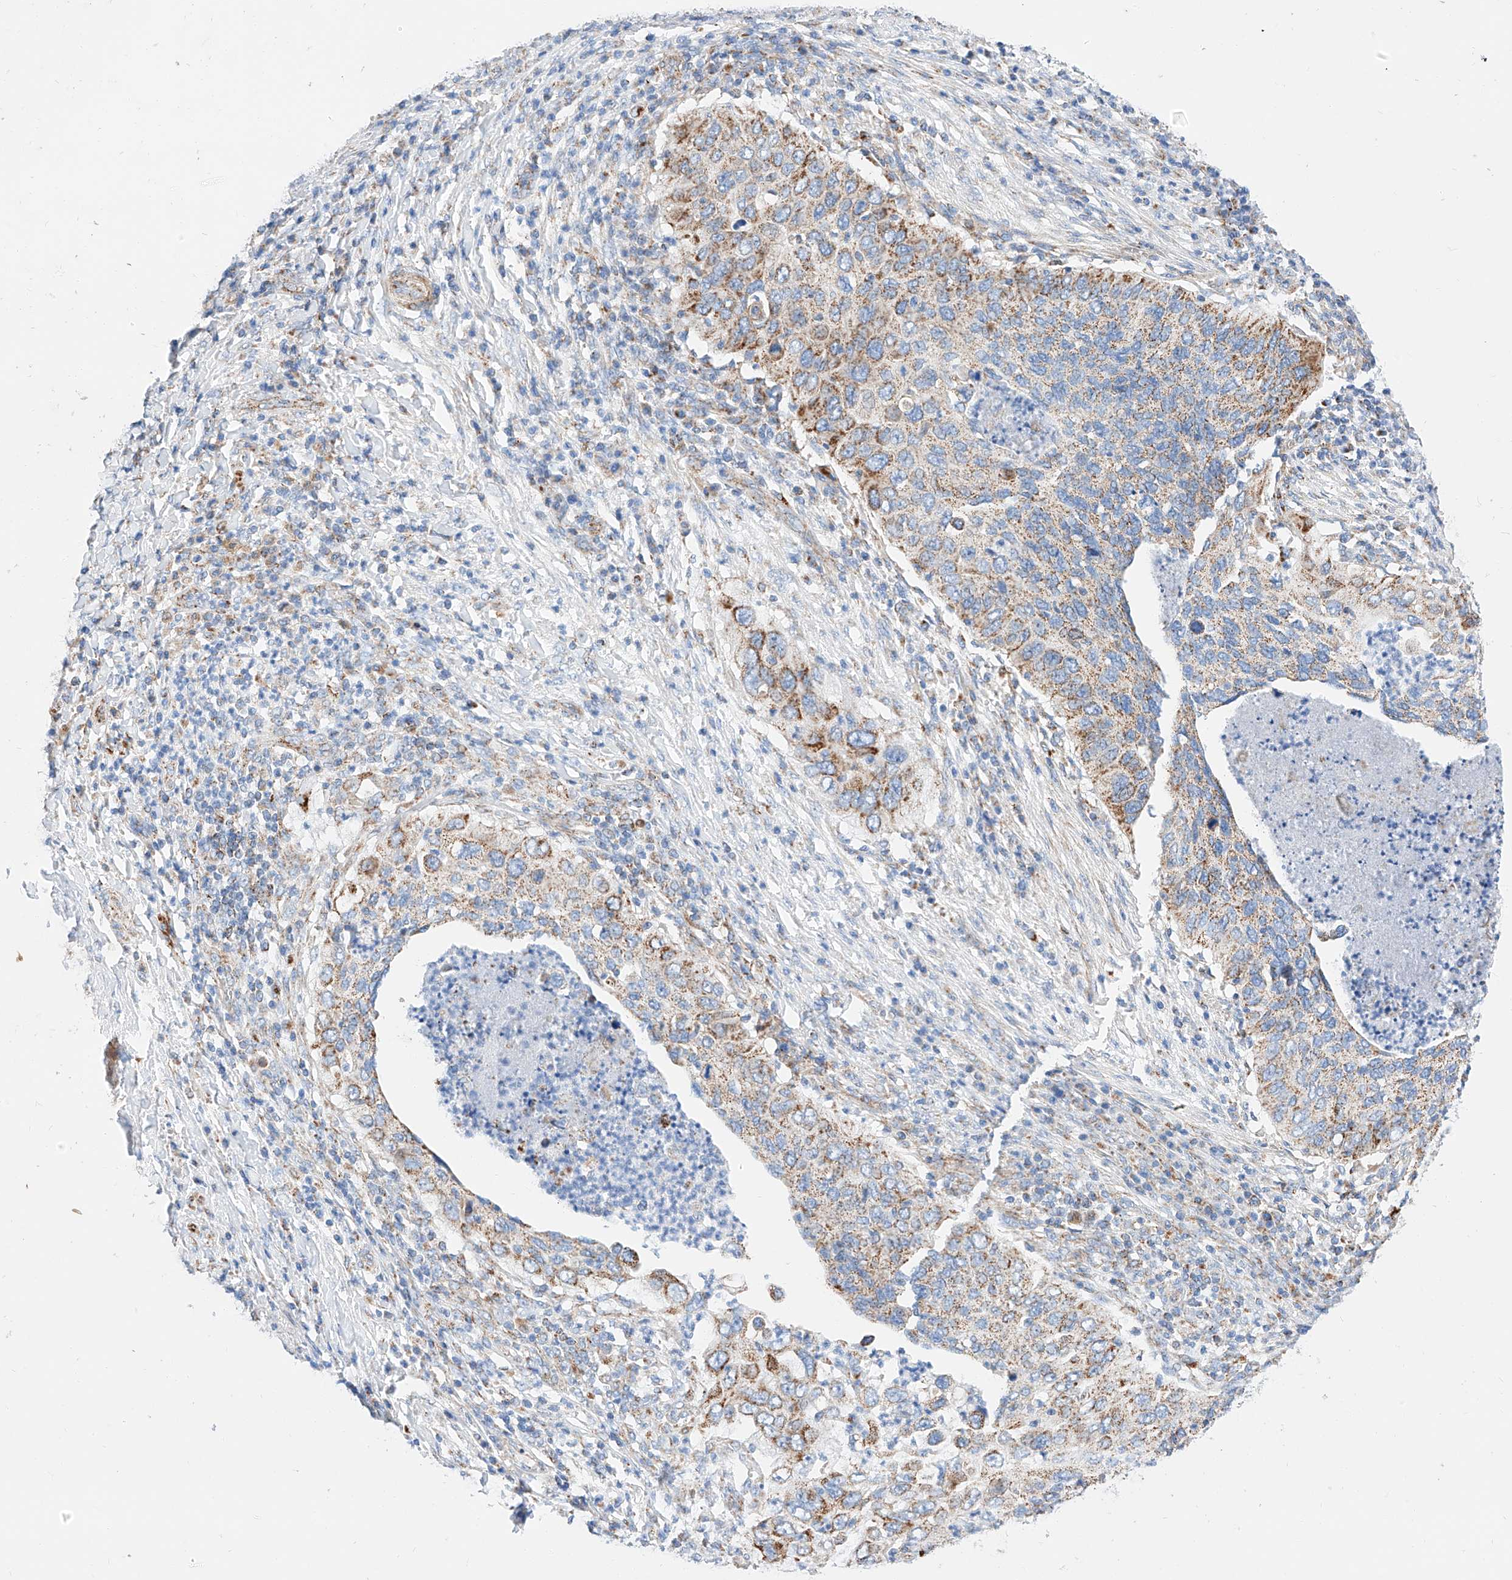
{"staining": {"intensity": "moderate", "quantity": "25%-75%", "location": "cytoplasmic/membranous"}, "tissue": "cervical cancer", "cell_type": "Tumor cells", "image_type": "cancer", "snomed": [{"axis": "morphology", "description": "Squamous cell carcinoma, NOS"}, {"axis": "topography", "description": "Cervix"}], "caption": "Squamous cell carcinoma (cervical) stained with a protein marker demonstrates moderate staining in tumor cells.", "gene": "C6orf62", "patient": {"sex": "female", "age": 38}}